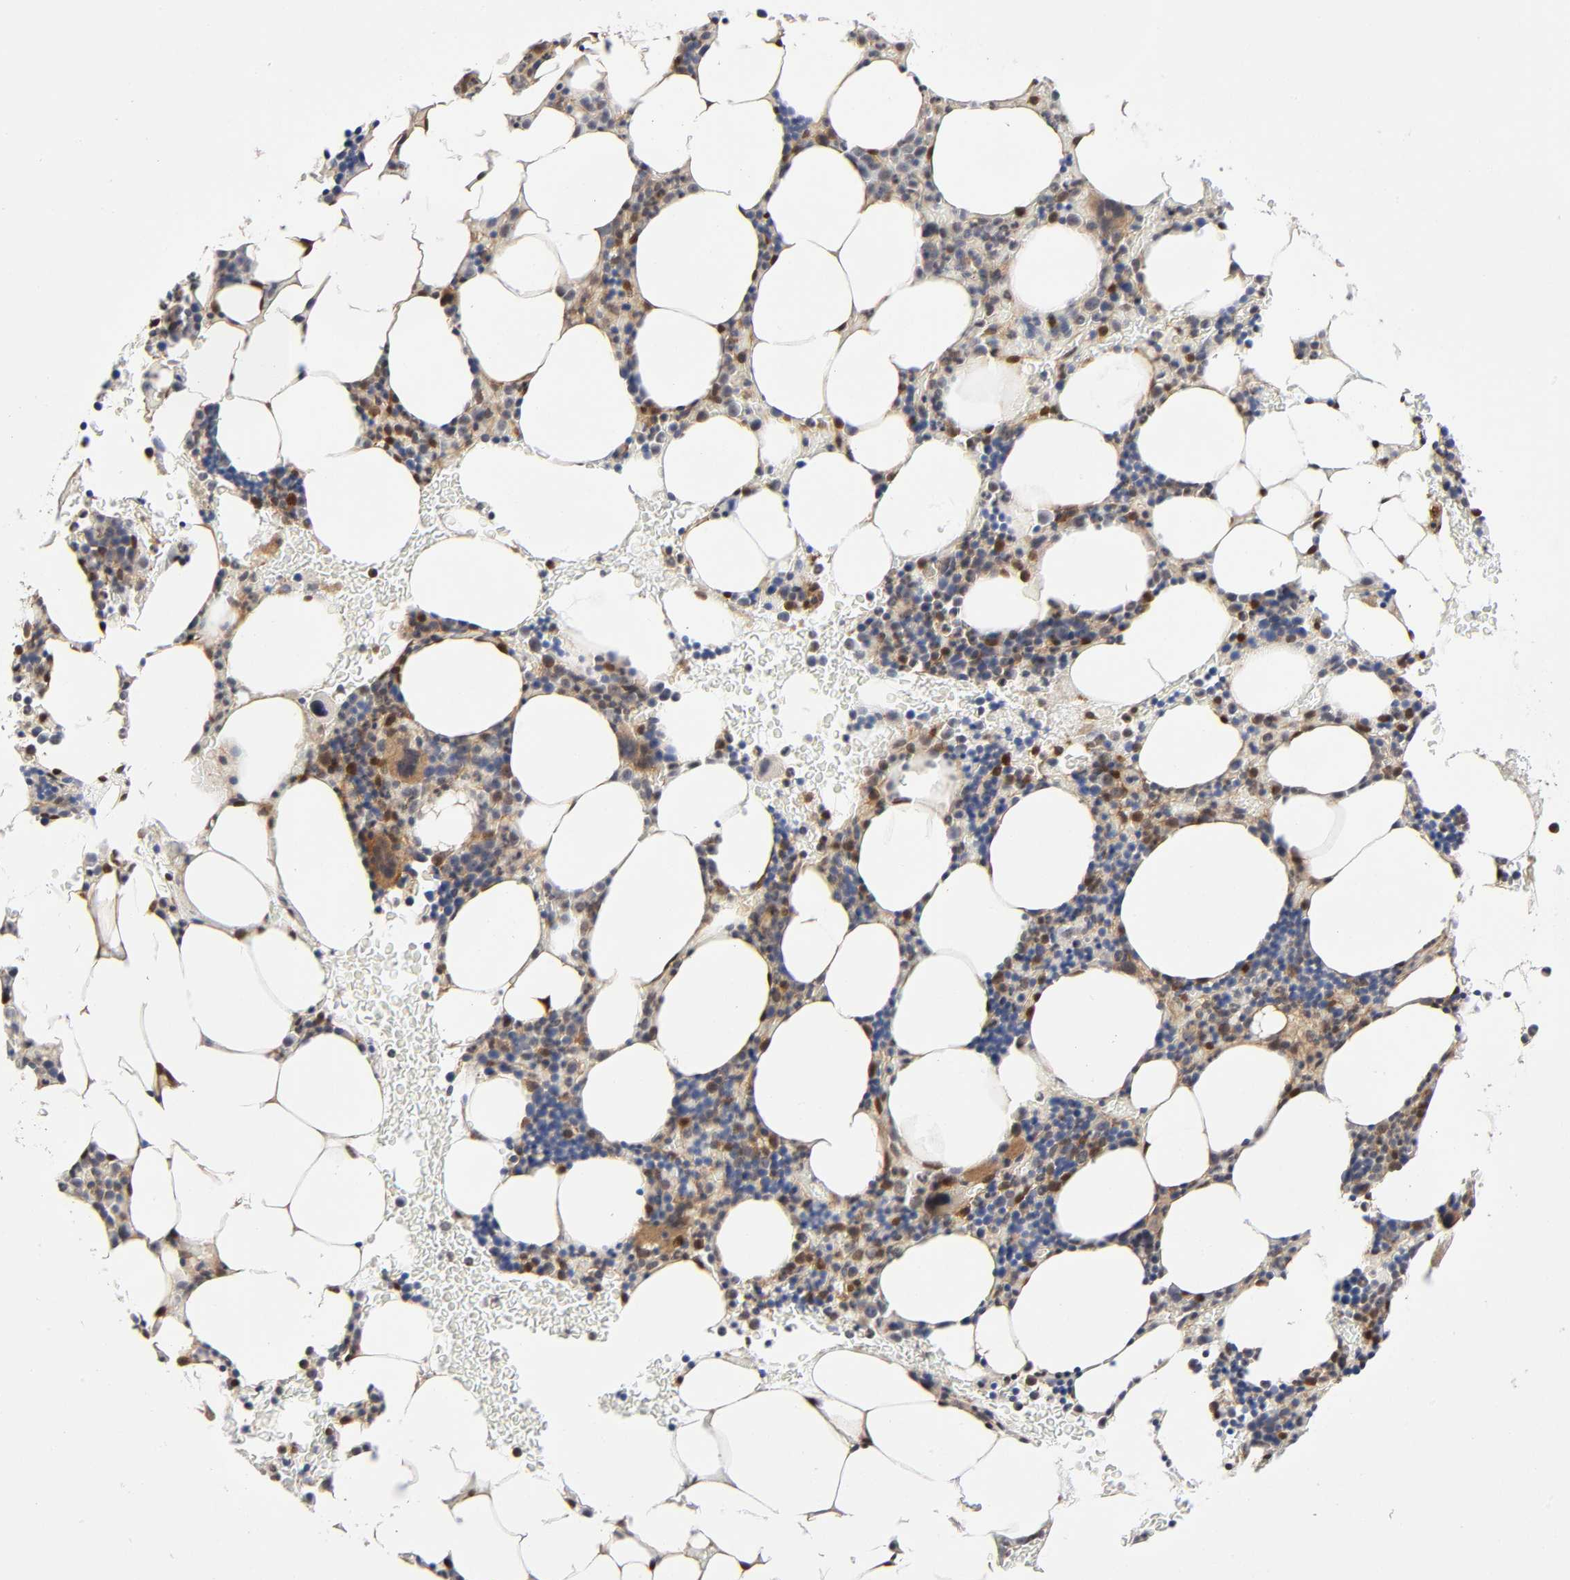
{"staining": {"intensity": "moderate", "quantity": "<25%", "location": "cytoplasmic/membranous,nuclear"}, "tissue": "bone marrow", "cell_type": "Hematopoietic cells", "image_type": "normal", "snomed": [{"axis": "morphology", "description": "Normal tissue, NOS"}, {"axis": "topography", "description": "Bone marrow"}], "caption": "Immunohistochemical staining of normal bone marrow displays moderate cytoplasmic/membranous,nuclear protein positivity in about <25% of hematopoietic cells.", "gene": "PTEN", "patient": {"sex": "male", "age": 78}}